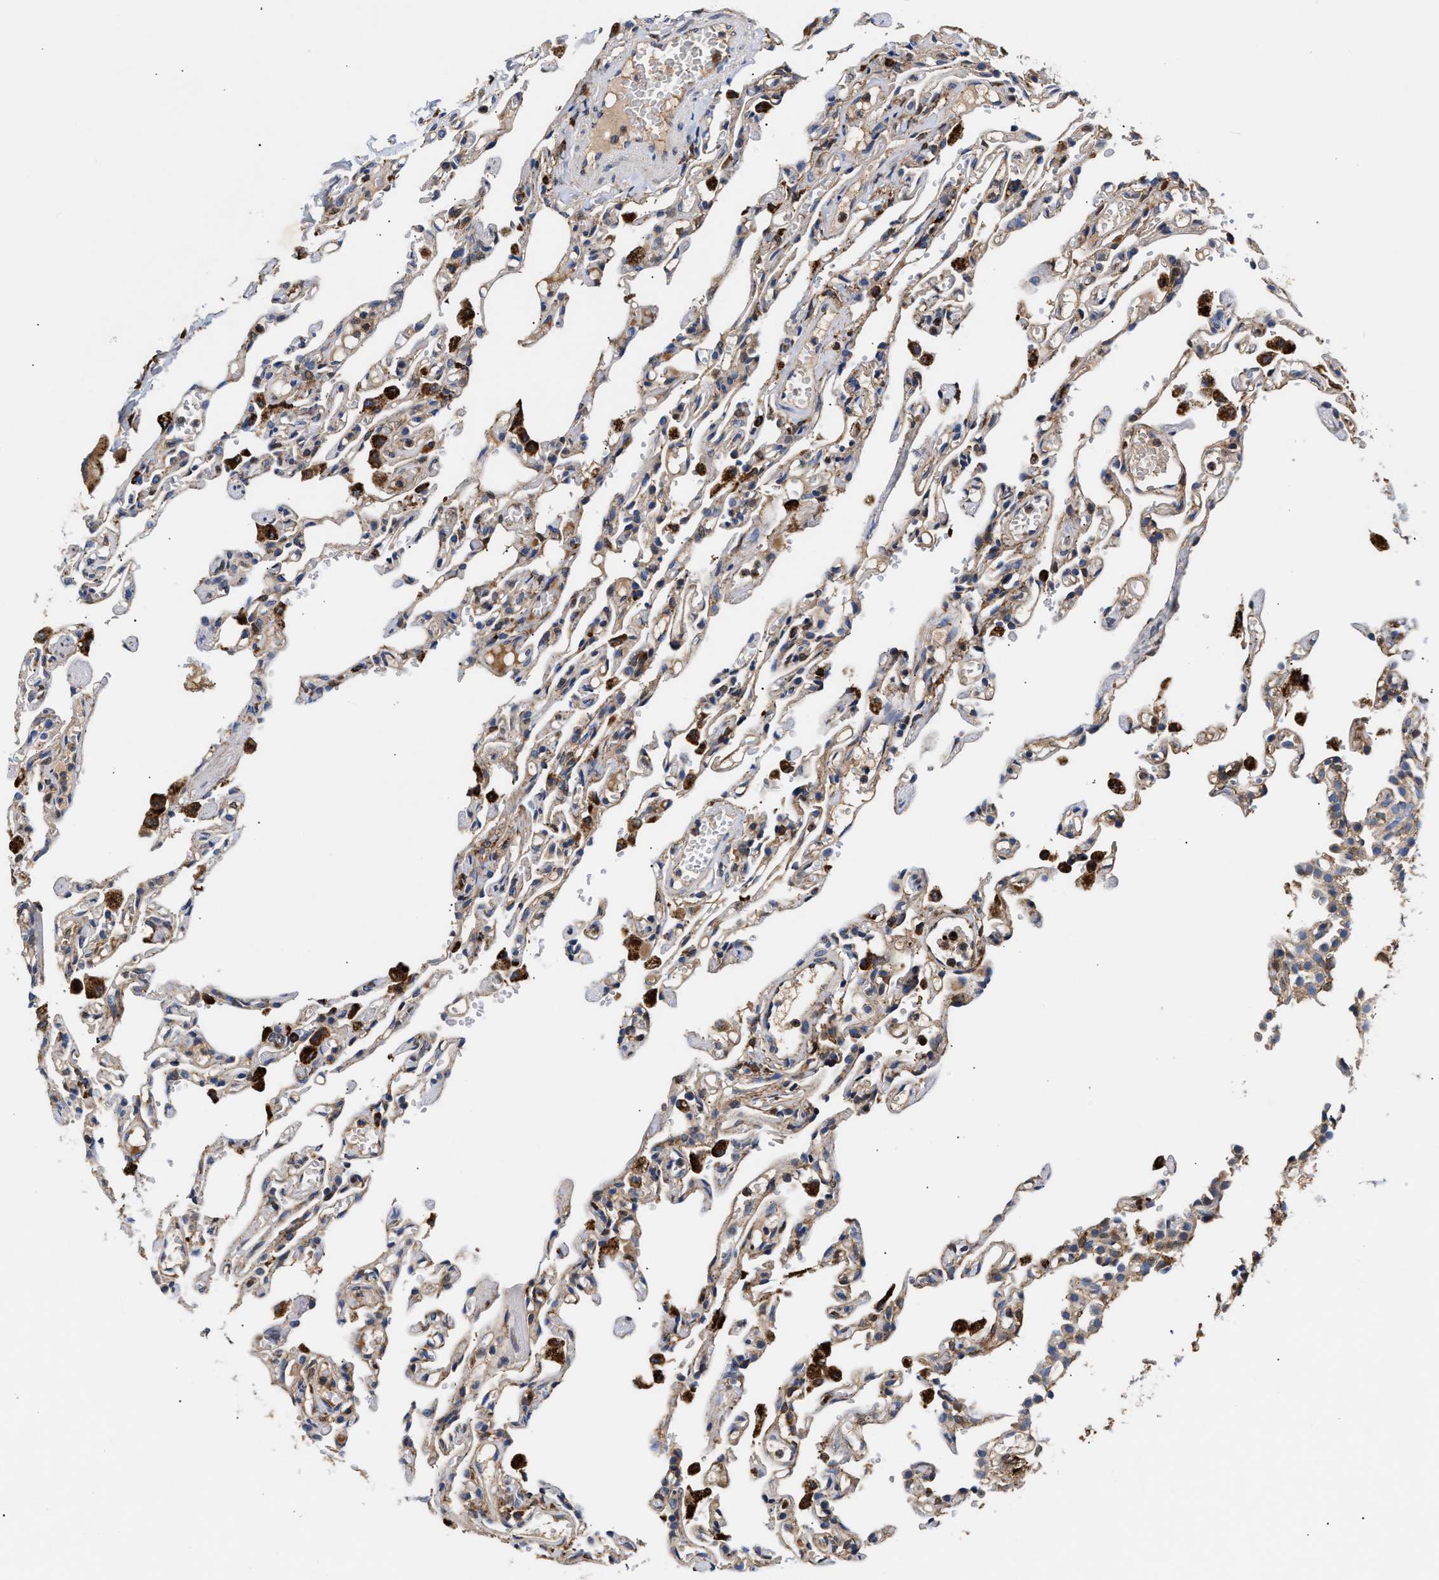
{"staining": {"intensity": "weak", "quantity": ">75%", "location": "cytoplasmic/membranous"}, "tissue": "lung", "cell_type": "Alveolar cells", "image_type": "normal", "snomed": [{"axis": "morphology", "description": "Normal tissue, NOS"}, {"axis": "topography", "description": "Lung"}], "caption": "Immunohistochemistry (IHC) histopathology image of benign lung: lung stained using IHC shows low levels of weak protein expression localized specifically in the cytoplasmic/membranous of alveolar cells, appearing as a cytoplasmic/membranous brown color.", "gene": "CCDC146", "patient": {"sex": "male", "age": 21}}